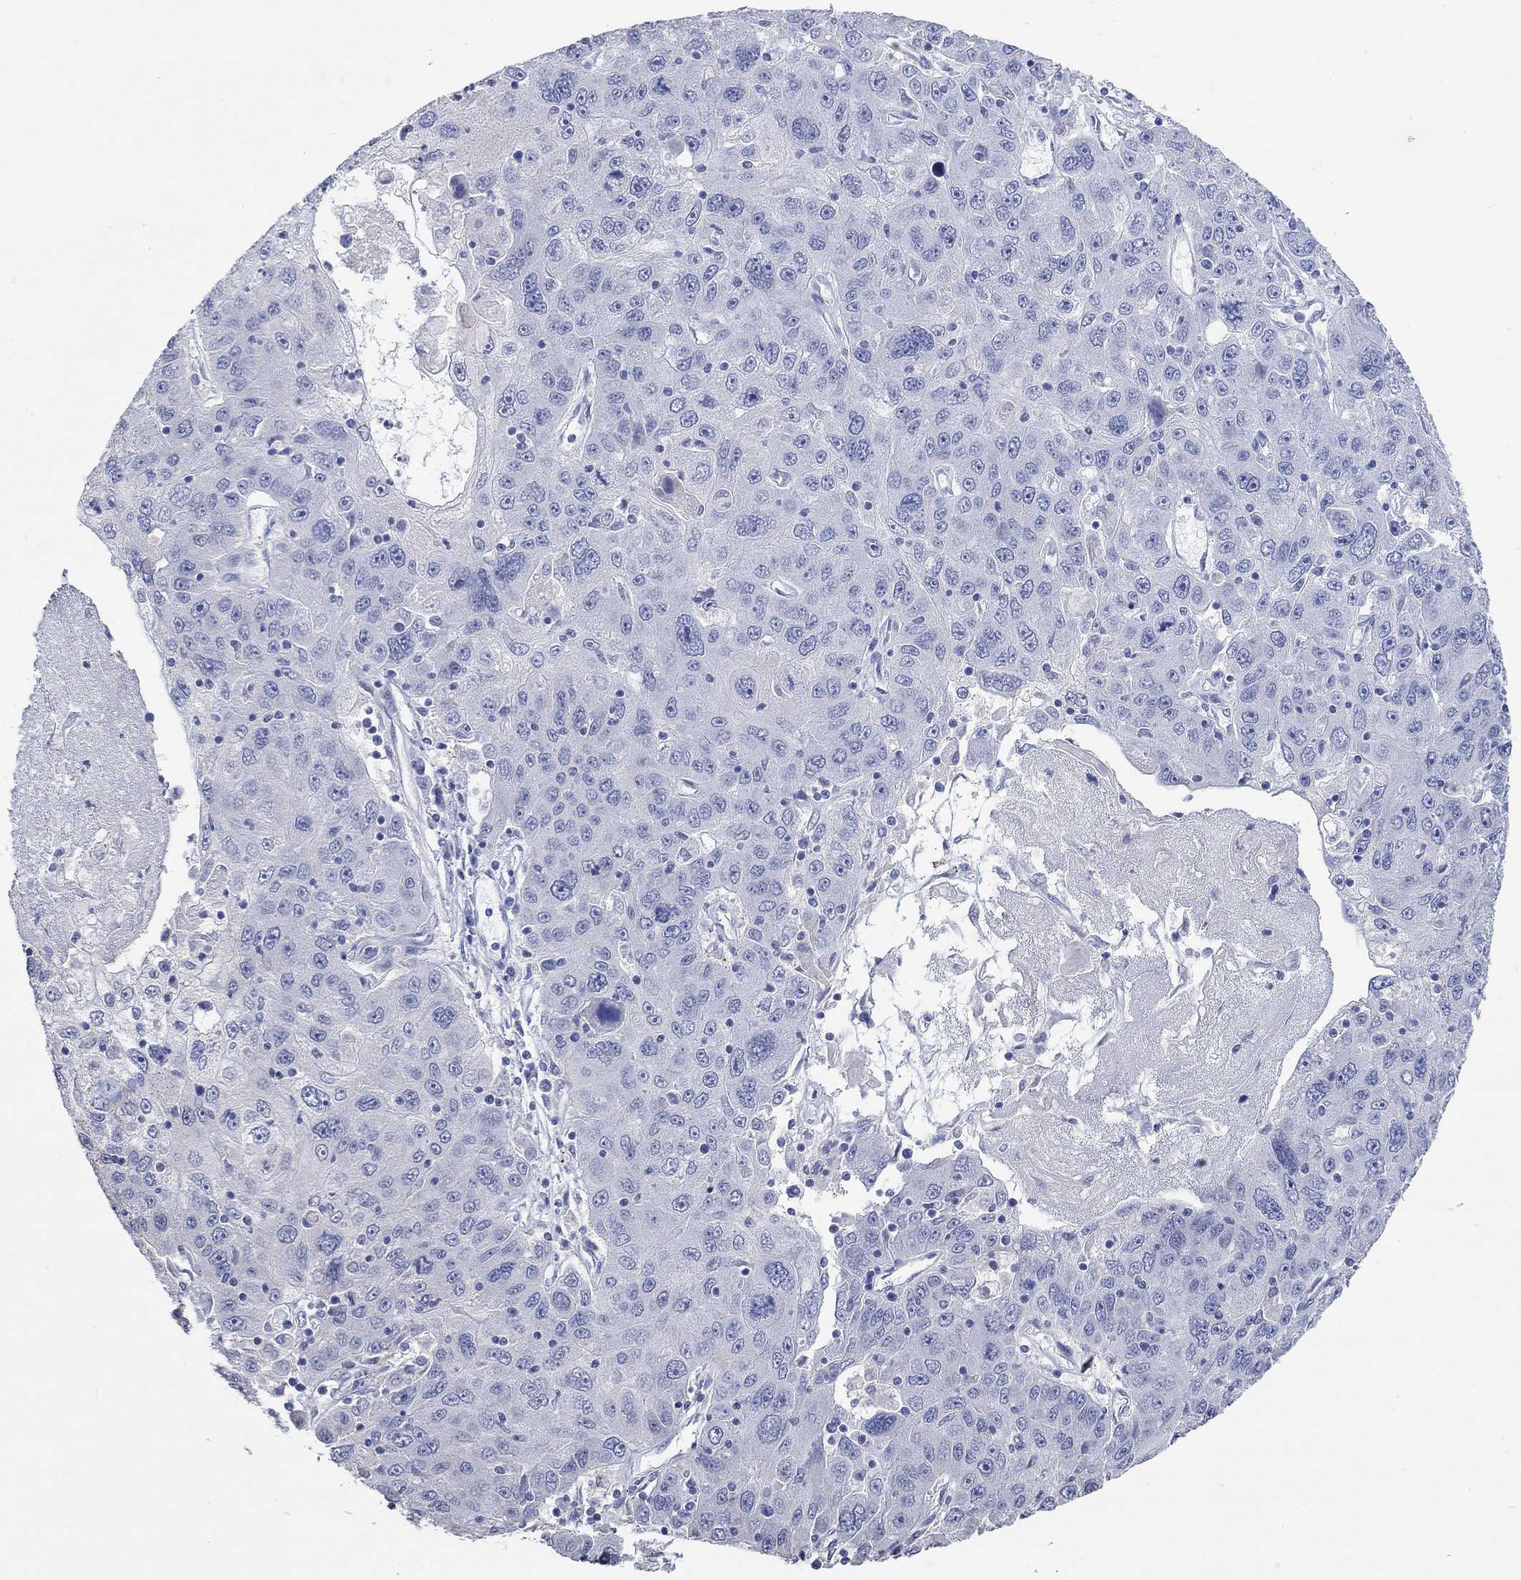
{"staining": {"intensity": "negative", "quantity": "none", "location": "none"}, "tissue": "stomach cancer", "cell_type": "Tumor cells", "image_type": "cancer", "snomed": [{"axis": "morphology", "description": "Adenocarcinoma, NOS"}, {"axis": "topography", "description": "Stomach"}], "caption": "Stomach cancer was stained to show a protein in brown. There is no significant staining in tumor cells. (DAB immunohistochemistry with hematoxylin counter stain).", "gene": "PNMA5", "patient": {"sex": "male", "age": 56}}